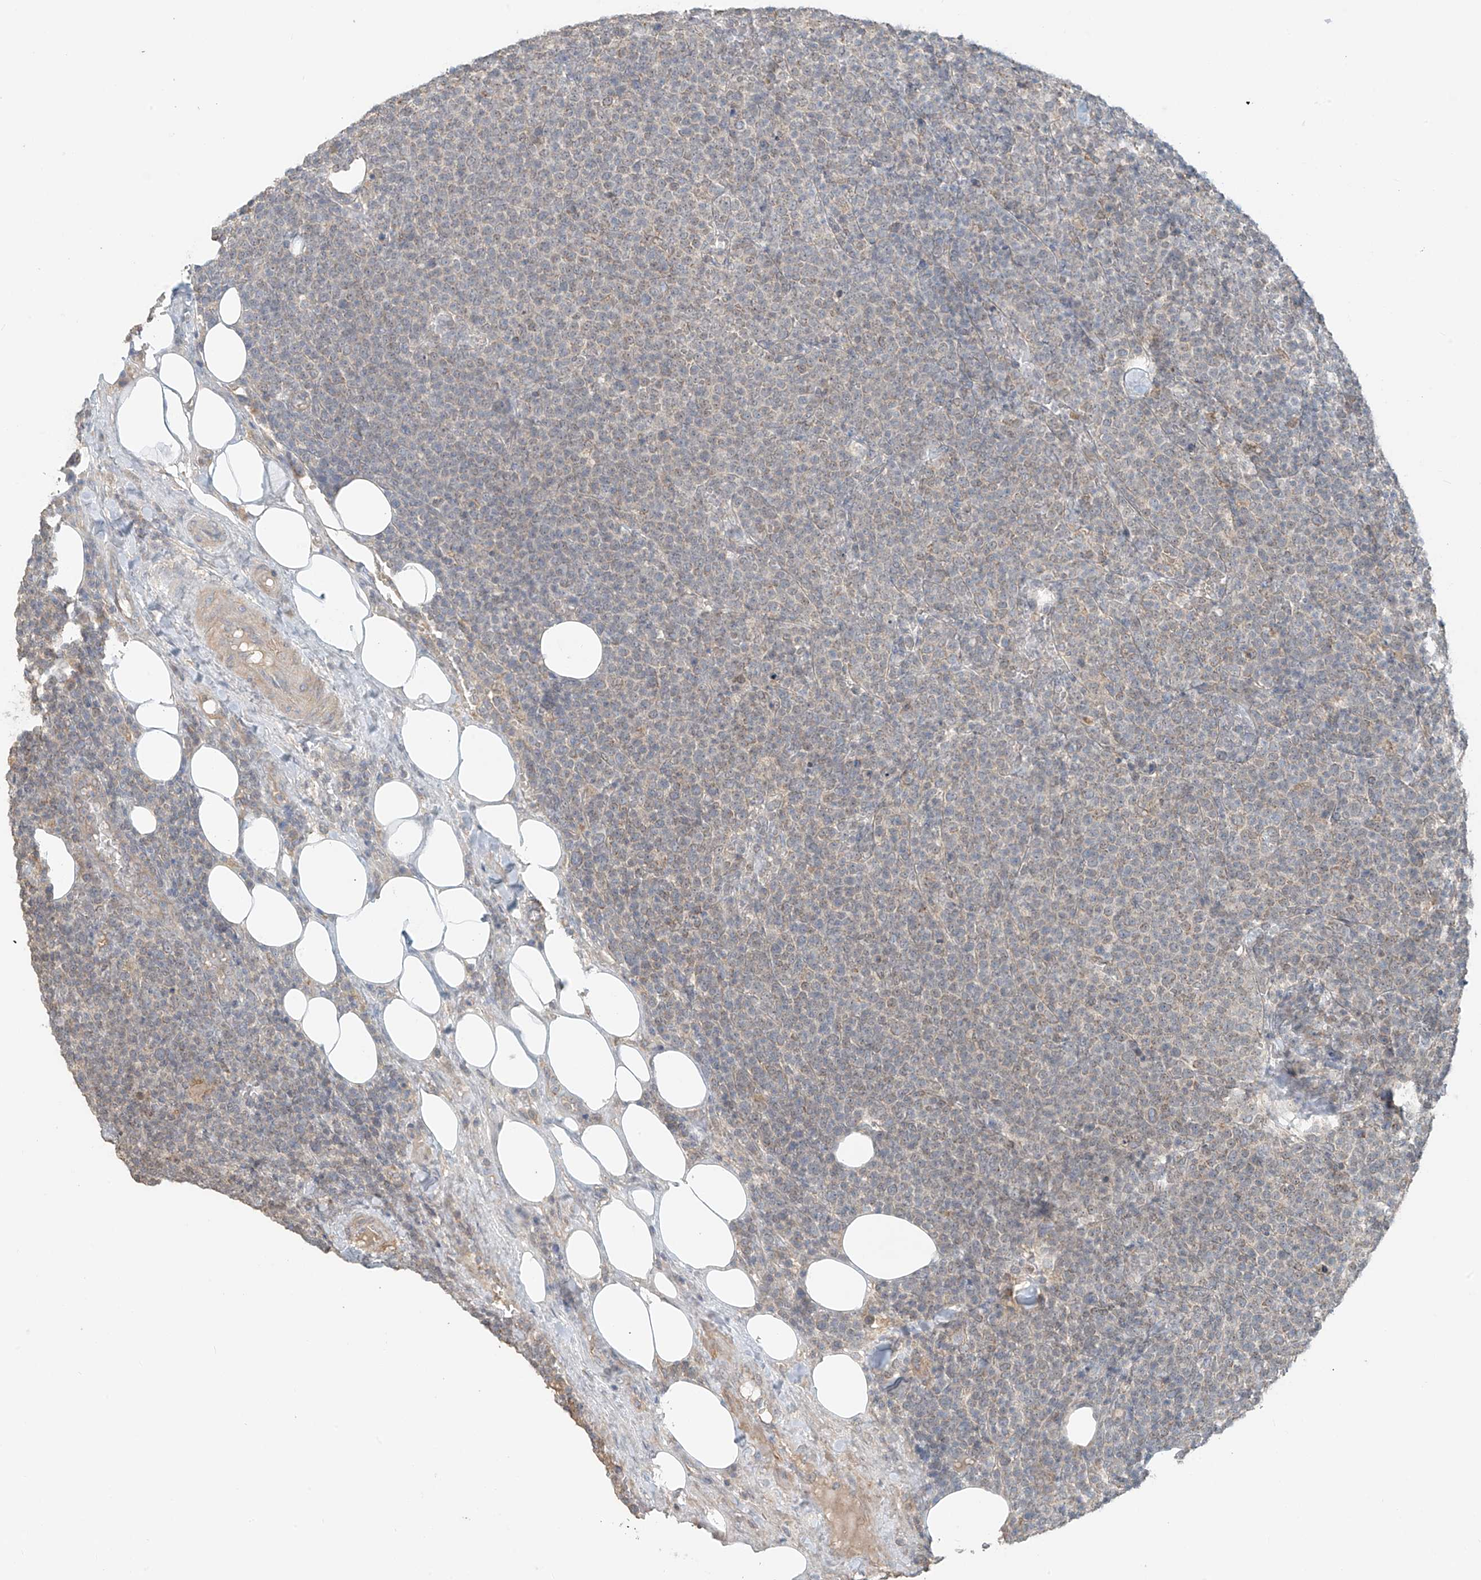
{"staining": {"intensity": "negative", "quantity": "none", "location": "none"}, "tissue": "lymphoma", "cell_type": "Tumor cells", "image_type": "cancer", "snomed": [{"axis": "morphology", "description": "Malignant lymphoma, non-Hodgkin's type, High grade"}, {"axis": "topography", "description": "Lymph node"}], "caption": "IHC histopathology image of neoplastic tissue: human malignant lymphoma, non-Hodgkin's type (high-grade) stained with DAB (3,3'-diaminobenzidine) reveals no significant protein staining in tumor cells.", "gene": "ABCD1", "patient": {"sex": "male", "age": 61}}